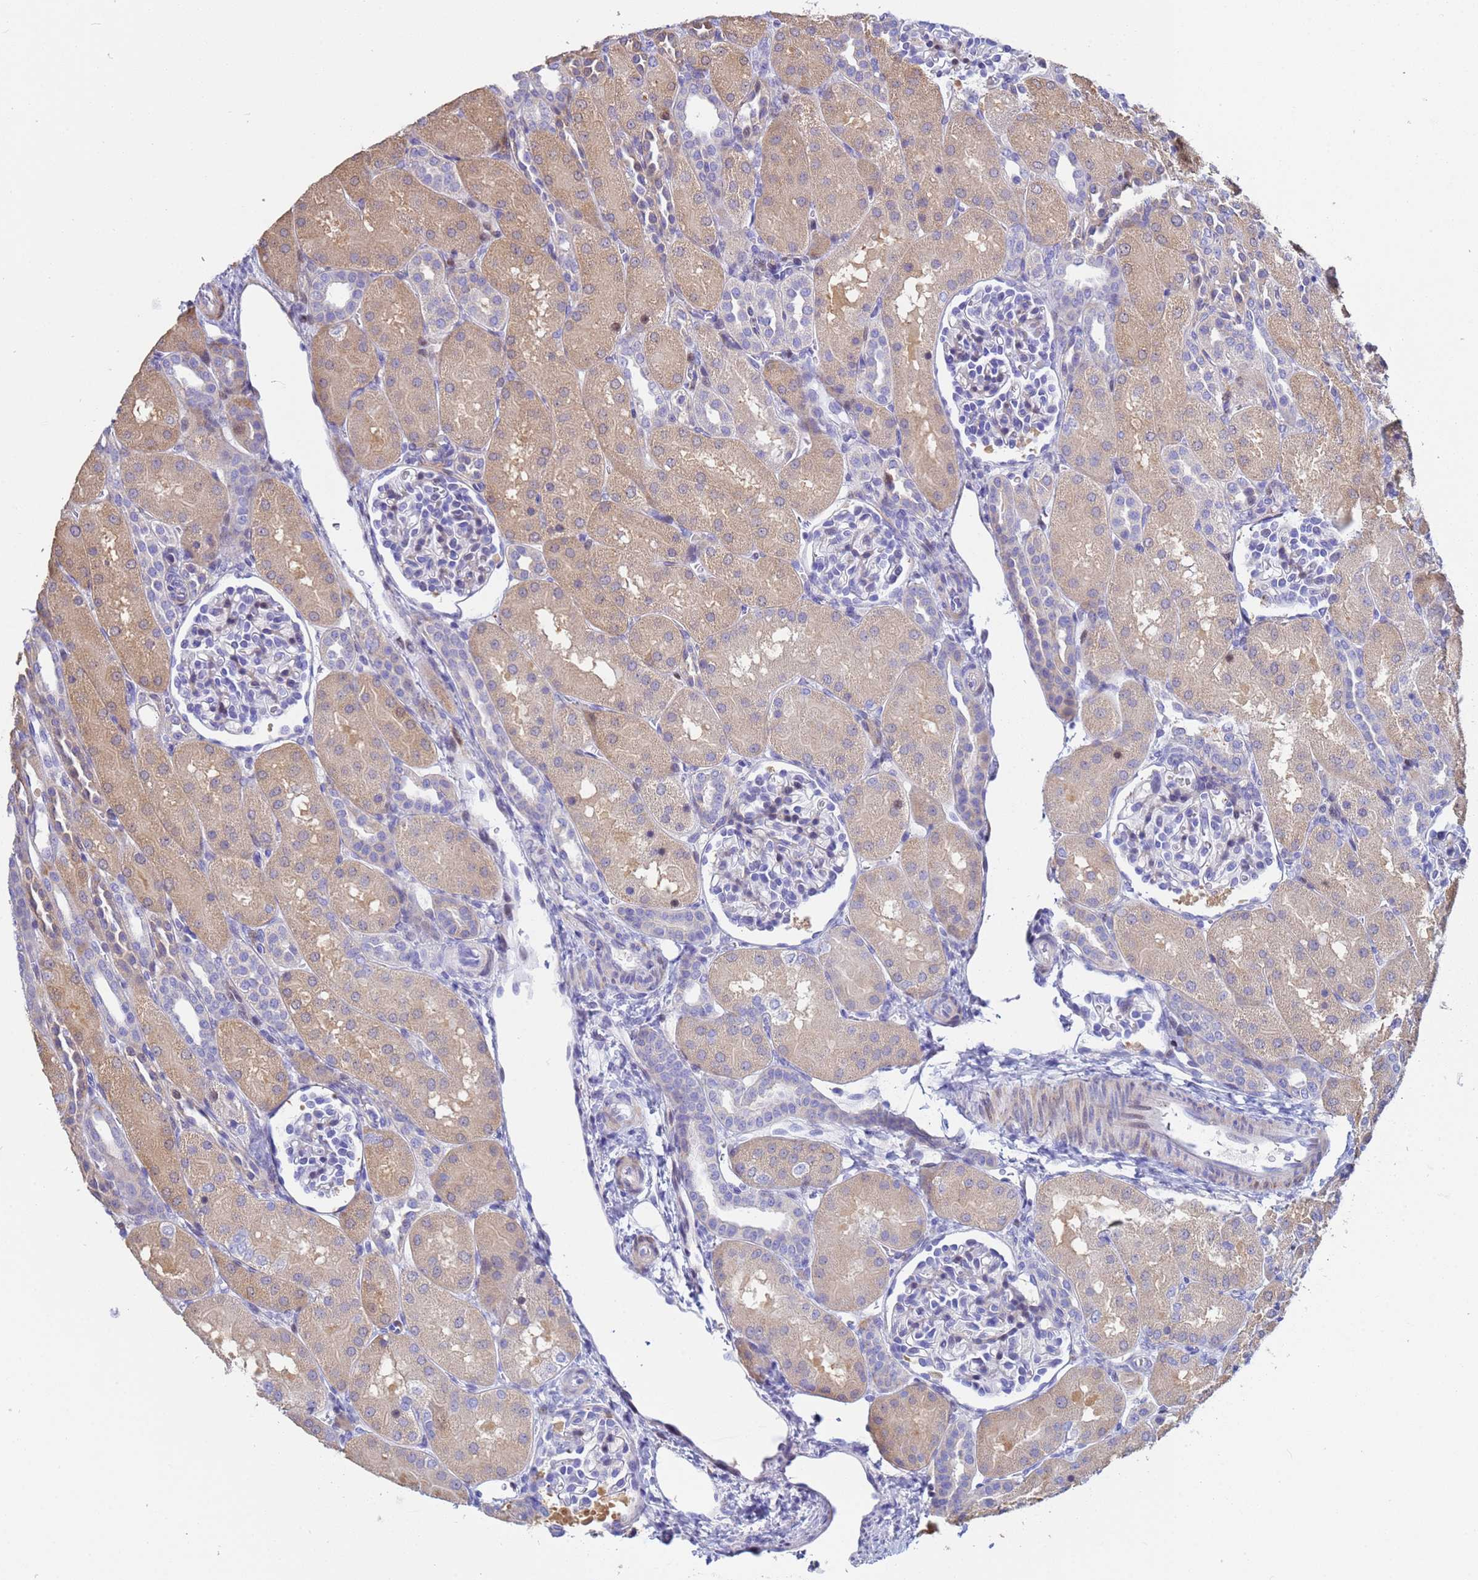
{"staining": {"intensity": "weak", "quantity": "<25%", "location": "cytoplasmic/membranous"}, "tissue": "kidney", "cell_type": "Cells in glomeruli", "image_type": "normal", "snomed": [{"axis": "morphology", "description": "Normal tissue, NOS"}, {"axis": "topography", "description": "Kidney"}], "caption": "The micrograph exhibits no staining of cells in glomeruli in normal kidney. (Stains: DAB IHC with hematoxylin counter stain, Microscopy: brightfield microscopy at high magnification).", "gene": "PPP6R1", "patient": {"sex": "male", "age": 1}}